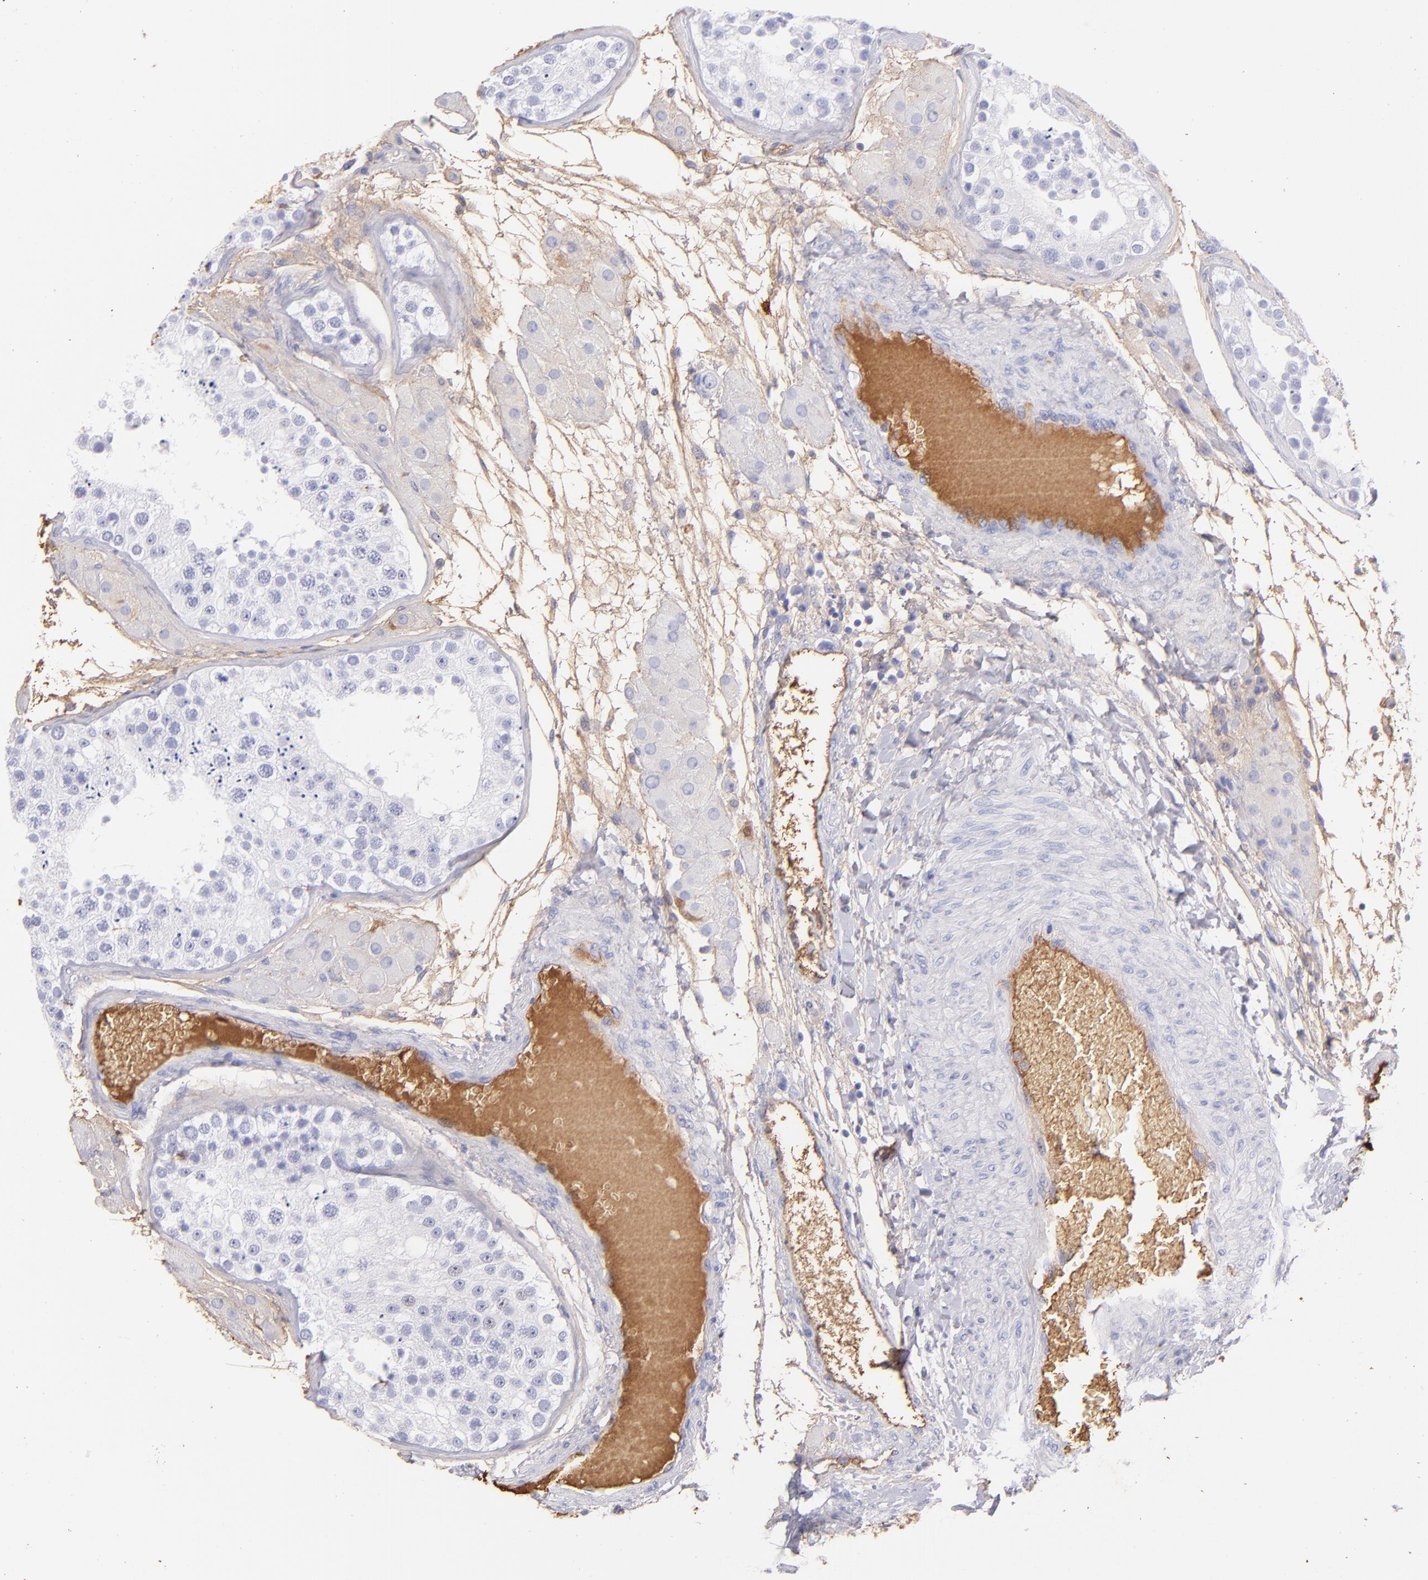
{"staining": {"intensity": "negative", "quantity": "none", "location": "none"}, "tissue": "testis", "cell_type": "Cells in seminiferous ducts", "image_type": "normal", "snomed": [{"axis": "morphology", "description": "Normal tissue, NOS"}, {"axis": "topography", "description": "Testis"}], "caption": "Photomicrograph shows no significant protein staining in cells in seminiferous ducts of unremarkable testis. (Stains: DAB (3,3'-diaminobenzidine) IHC with hematoxylin counter stain, Microscopy: brightfield microscopy at high magnification).", "gene": "FGB", "patient": {"sex": "male", "age": 26}}